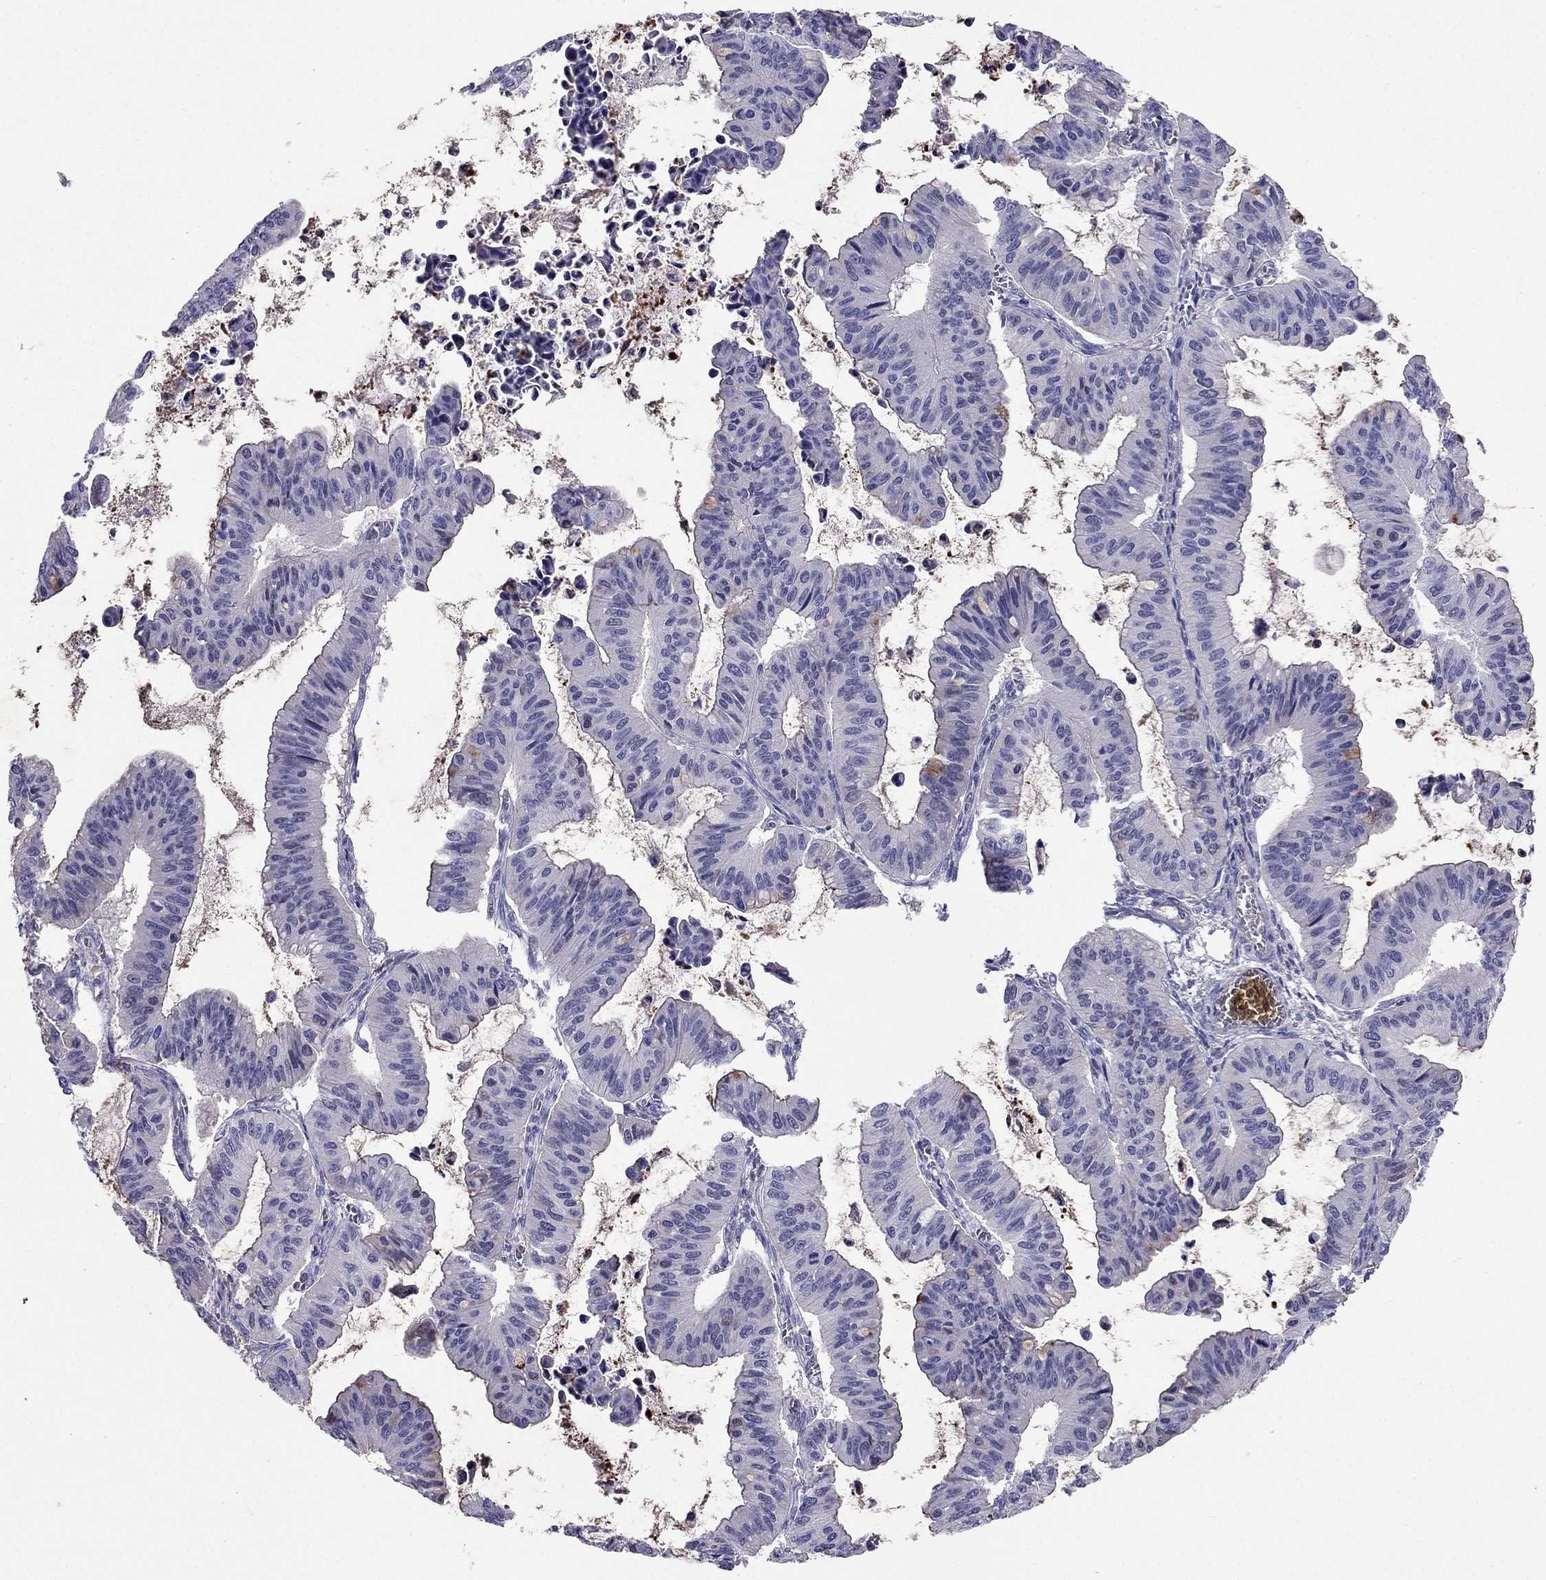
{"staining": {"intensity": "negative", "quantity": "none", "location": "none"}, "tissue": "ovarian cancer", "cell_type": "Tumor cells", "image_type": "cancer", "snomed": [{"axis": "morphology", "description": "Cystadenocarcinoma, mucinous, NOS"}, {"axis": "topography", "description": "Ovary"}], "caption": "Photomicrograph shows no protein positivity in tumor cells of ovarian cancer tissue.", "gene": "TBC1D21", "patient": {"sex": "female", "age": 72}}